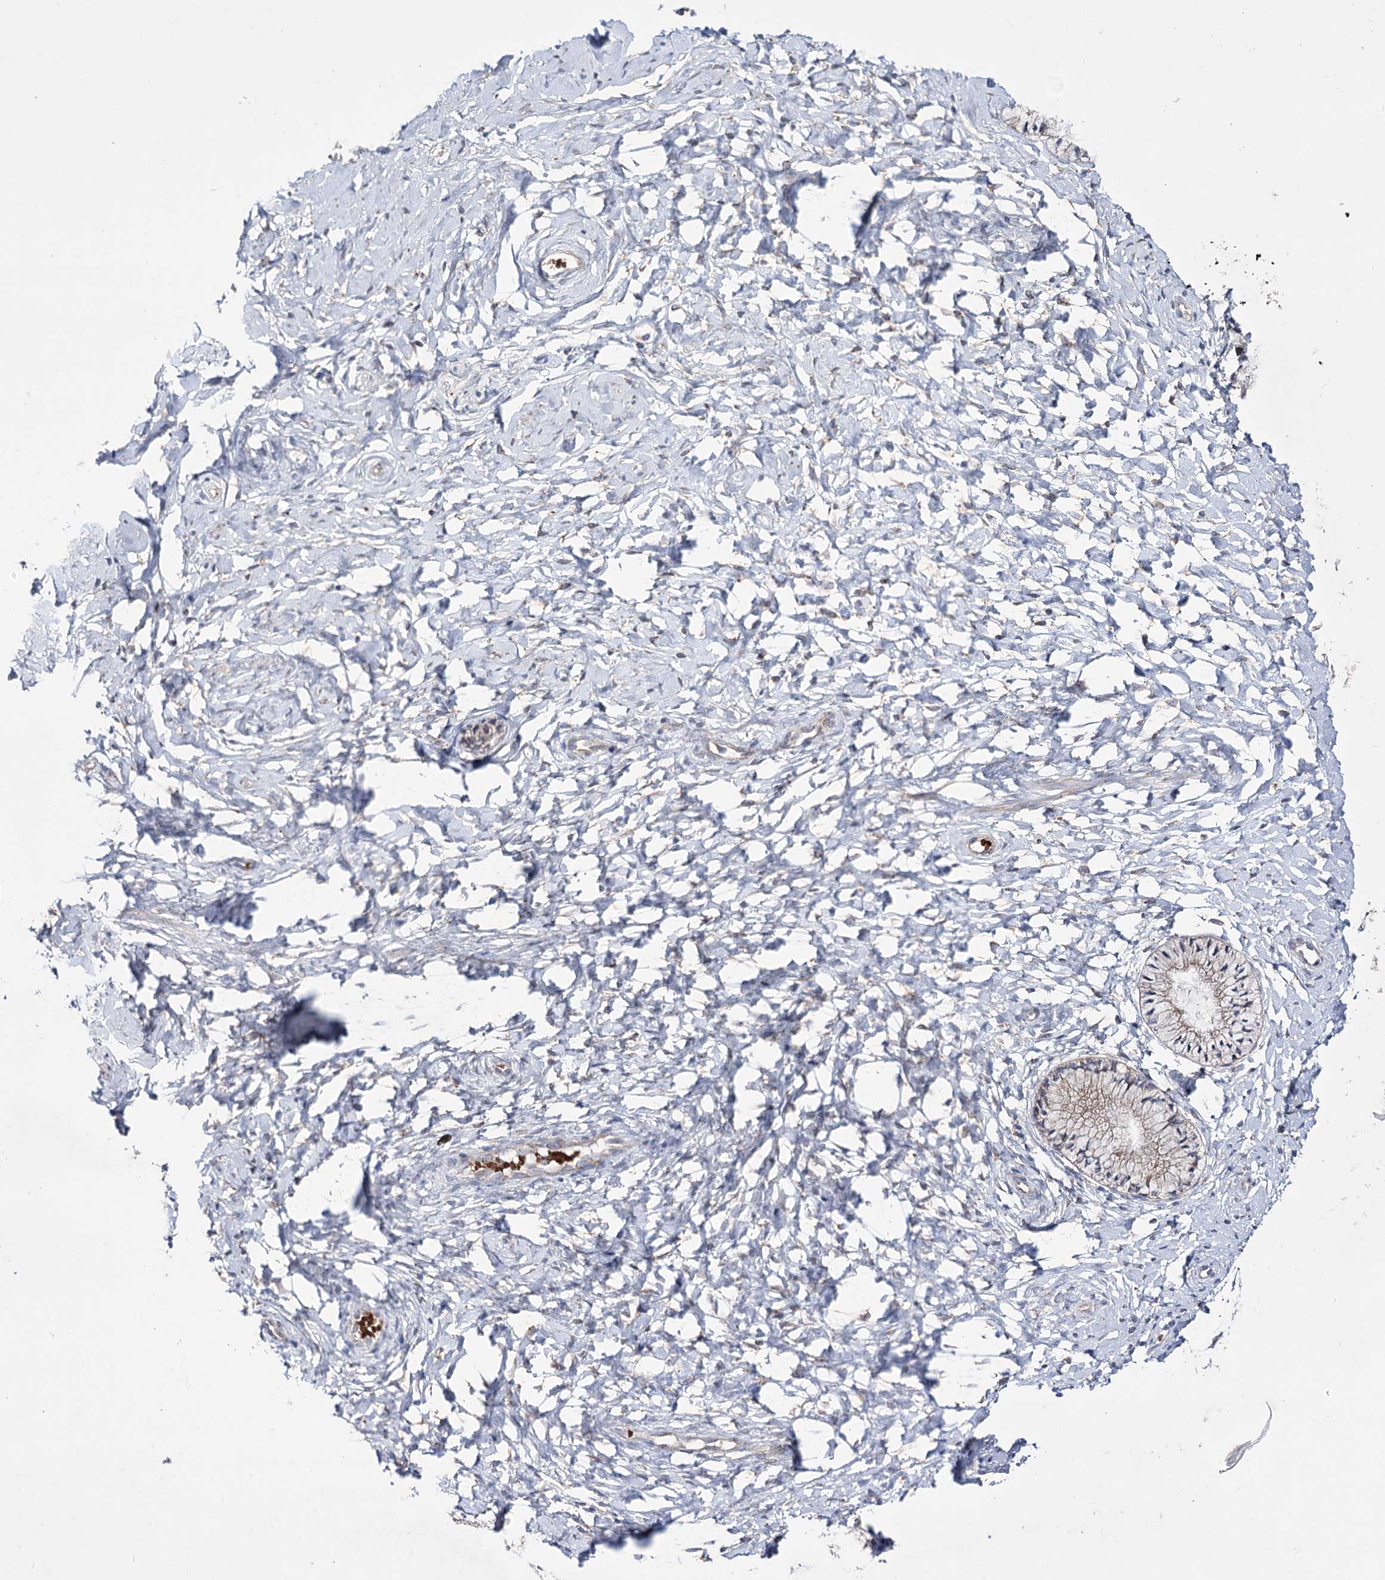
{"staining": {"intensity": "moderate", "quantity": "25%-75%", "location": "cytoplasmic/membranous"}, "tissue": "cervix", "cell_type": "Glandular cells", "image_type": "normal", "snomed": [{"axis": "morphology", "description": "Normal tissue, NOS"}, {"axis": "topography", "description": "Cervix"}], "caption": "Cervix stained with DAB (3,3'-diaminobenzidine) IHC shows medium levels of moderate cytoplasmic/membranous expression in about 25%-75% of glandular cells. (DAB IHC with brightfield microscopy, high magnification).", "gene": "OSBPL5", "patient": {"sex": "female", "age": 33}}